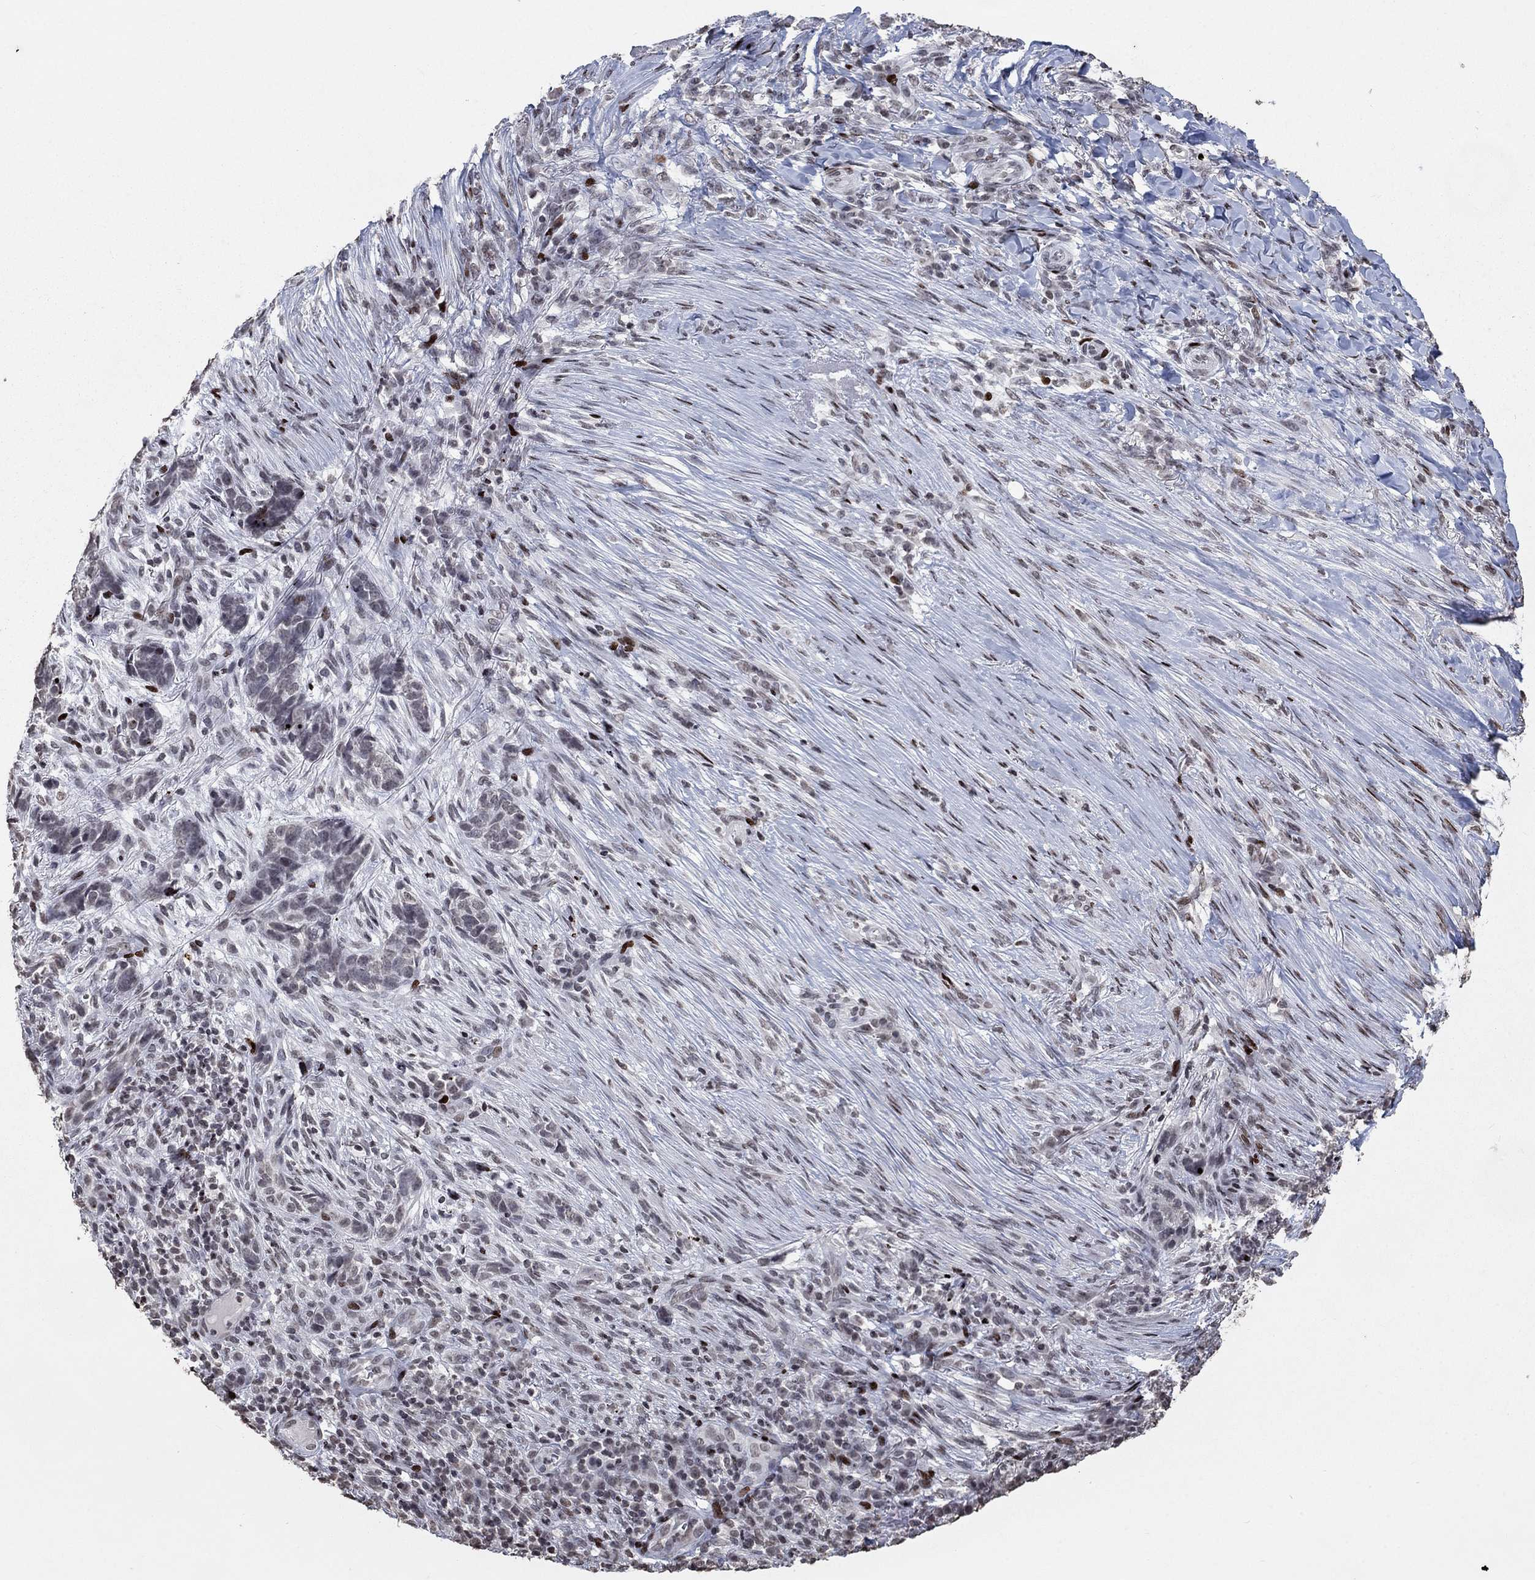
{"staining": {"intensity": "negative", "quantity": "none", "location": "none"}, "tissue": "skin cancer", "cell_type": "Tumor cells", "image_type": "cancer", "snomed": [{"axis": "morphology", "description": "Basal cell carcinoma"}, {"axis": "topography", "description": "Skin"}], "caption": "Histopathology image shows no protein positivity in tumor cells of skin cancer tissue.", "gene": "SRSF3", "patient": {"sex": "female", "age": 69}}